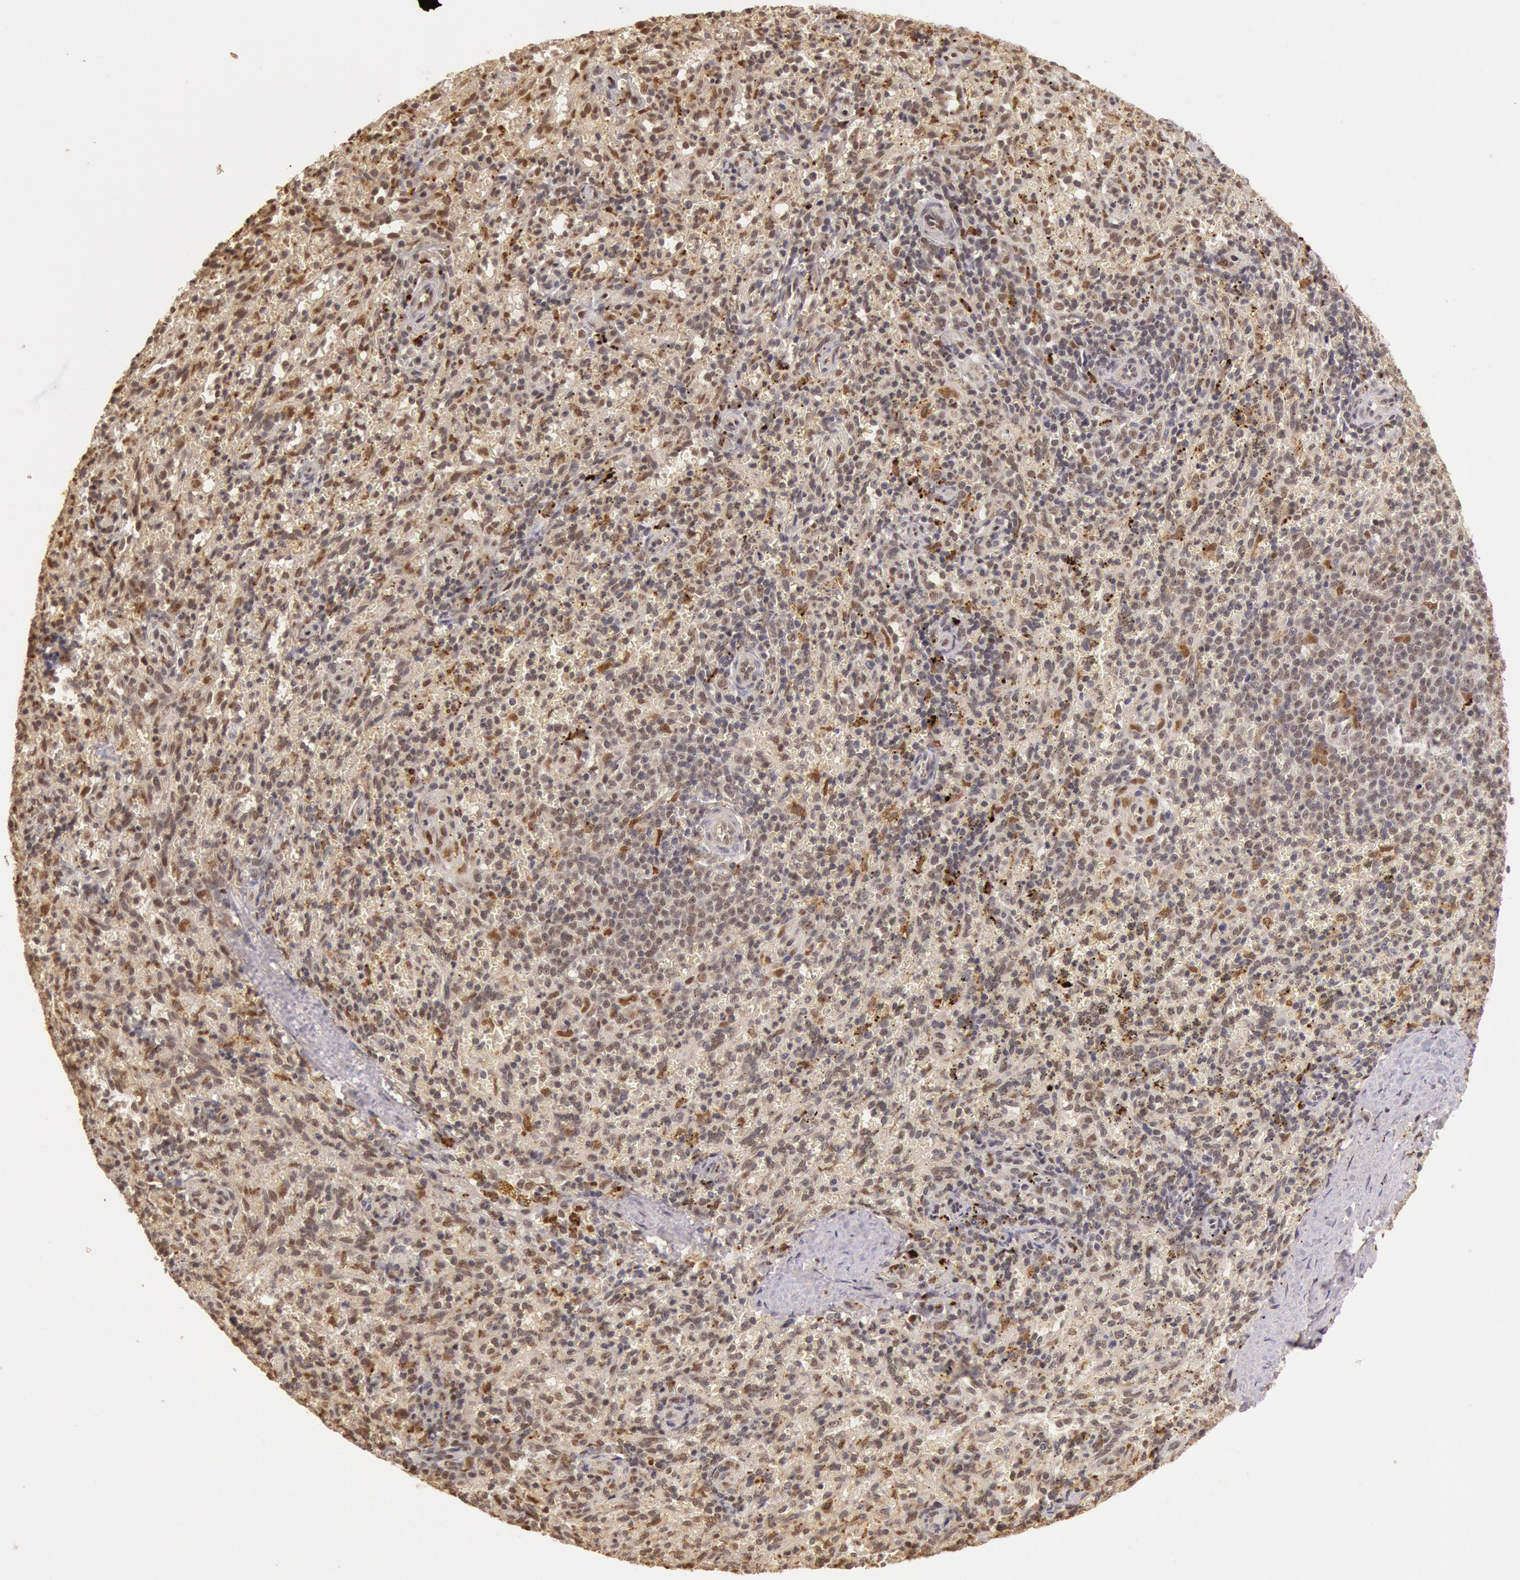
{"staining": {"intensity": "weak", "quantity": ">75%", "location": "none"}, "tissue": "spleen", "cell_type": "Cells in red pulp", "image_type": "normal", "snomed": [{"axis": "morphology", "description": "Normal tissue, NOS"}, {"axis": "topography", "description": "Spleen"}], "caption": "IHC (DAB) staining of benign spleen demonstrates weak None protein expression in approximately >75% of cells in red pulp.", "gene": "LIG4", "patient": {"sex": "female", "age": 10}}